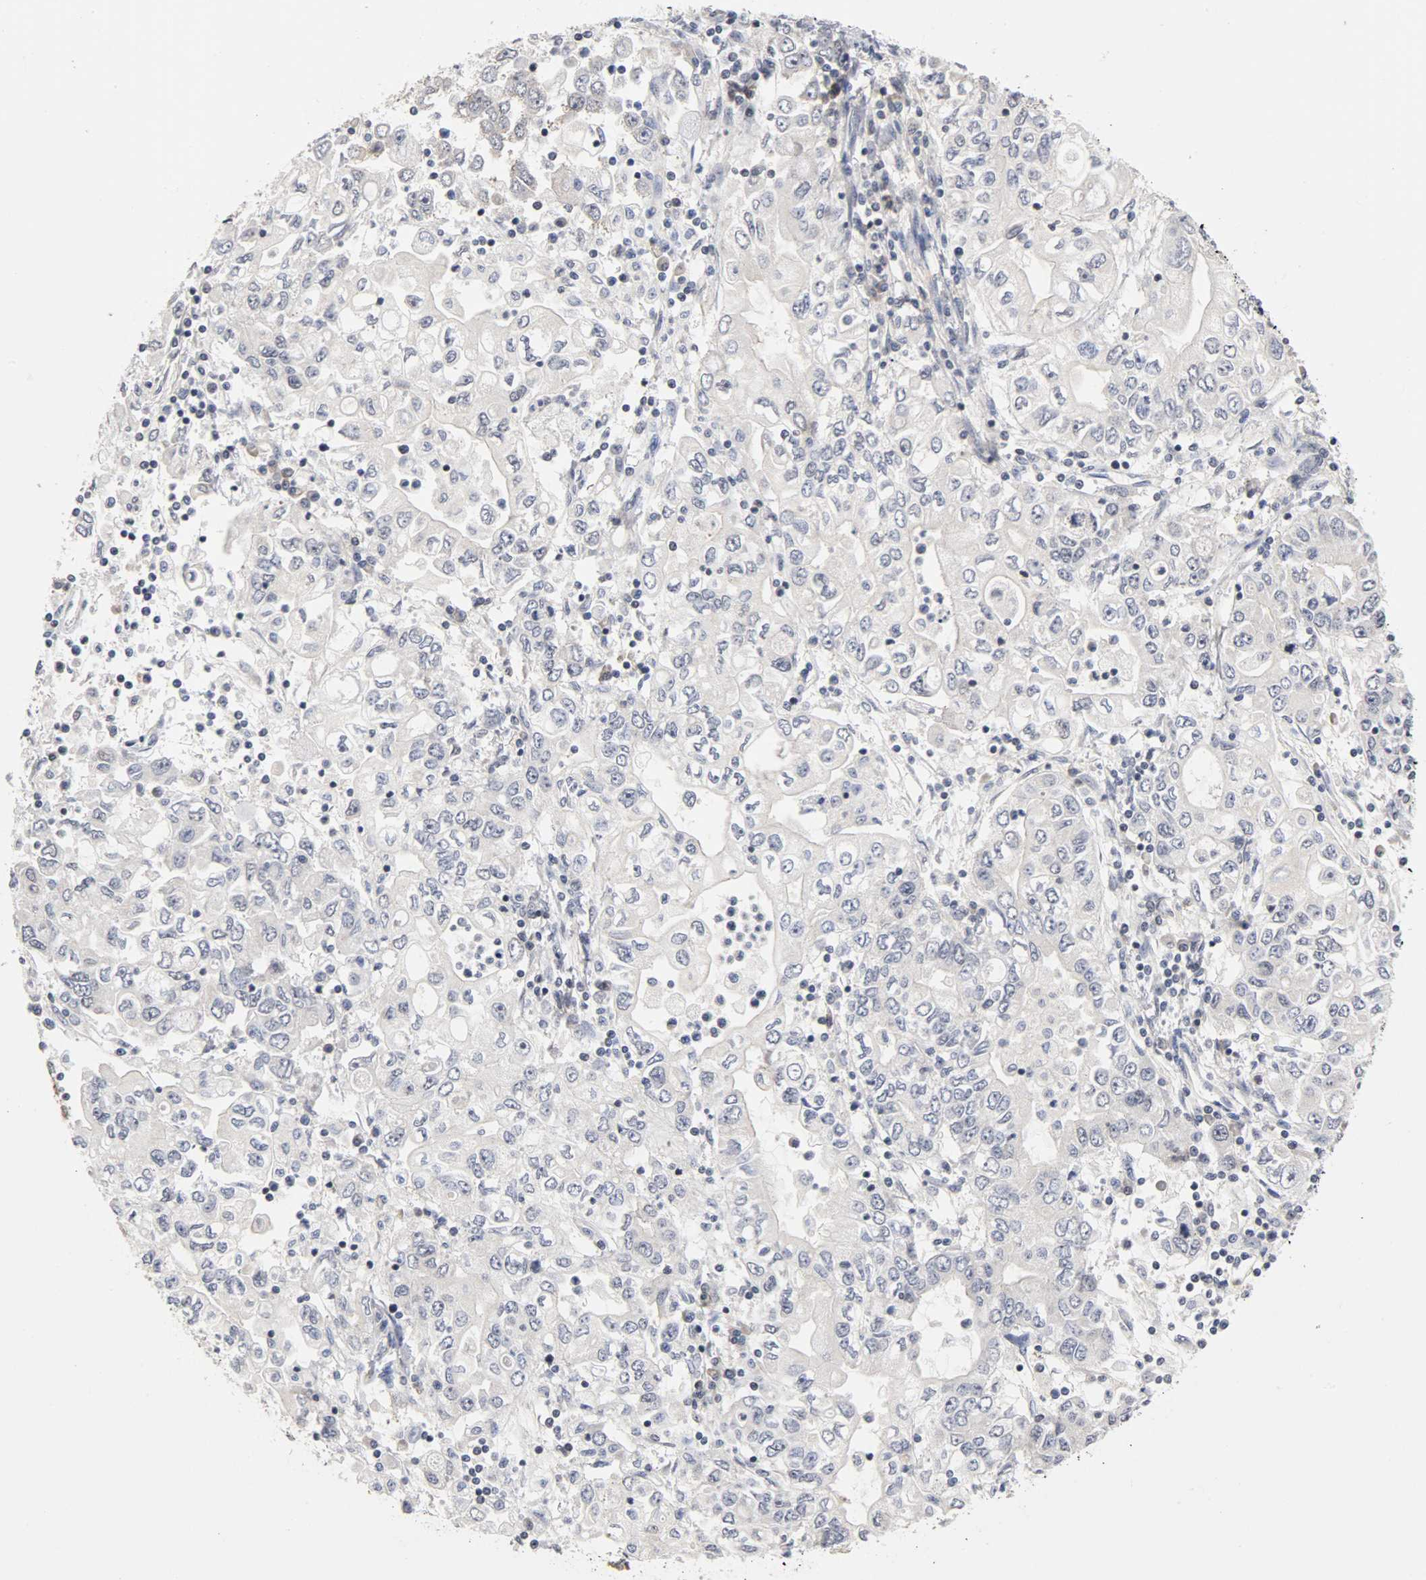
{"staining": {"intensity": "negative", "quantity": "none", "location": "none"}, "tissue": "stomach cancer", "cell_type": "Tumor cells", "image_type": "cancer", "snomed": [{"axis": "morphology", "description": "Adenocarcinoma, NOS"}, {"axis": "topography", "description": "Stomach, lower"}], "caption": "Tumor cells are negative for protein expression in human stomach cancer (adenocarcinoma).", "gene": "UBE2M", "patient": {"sex": "female", "age": 72}}